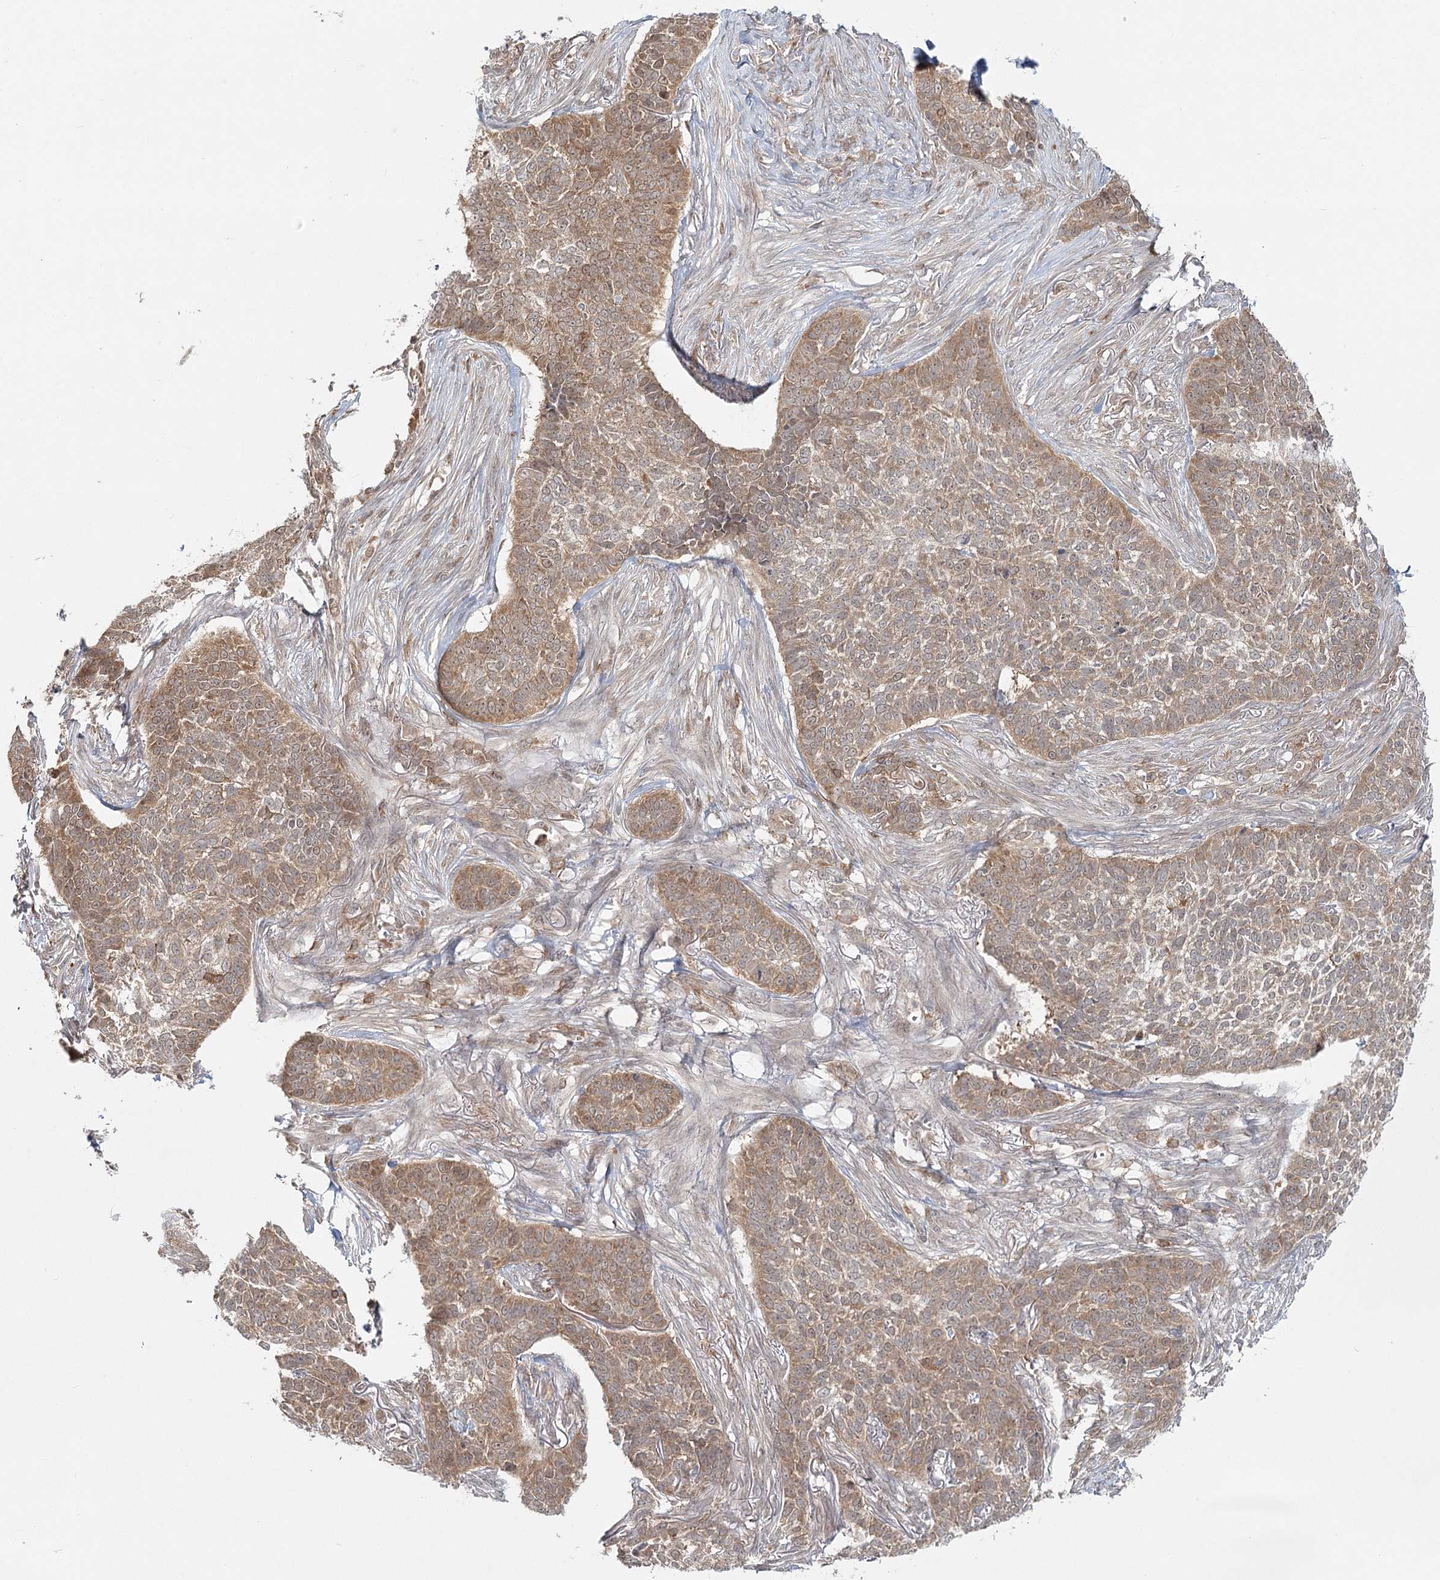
{"staining": {"intensity": "moderate", "quantity": ">75%", "location": "cytoplasmic/membranous"}, "tissue": "skin cancer", "cell_type": "Tumor cells", "image_type": "cancer", "snomed": [{"axis": "morphology", "description": "Basal cell carcinoma"}, {"axis": "topography", "description": "Skin"}], "caption": "This micrograph reveals immunohistochemistry staining of skin basal cell carcinoma, with medium moderate cytoplasmic/membranous positivity in about >75% of tumor cells.", "gene": "FAM120B", "patient": {"sex": "male", "age": 85}}